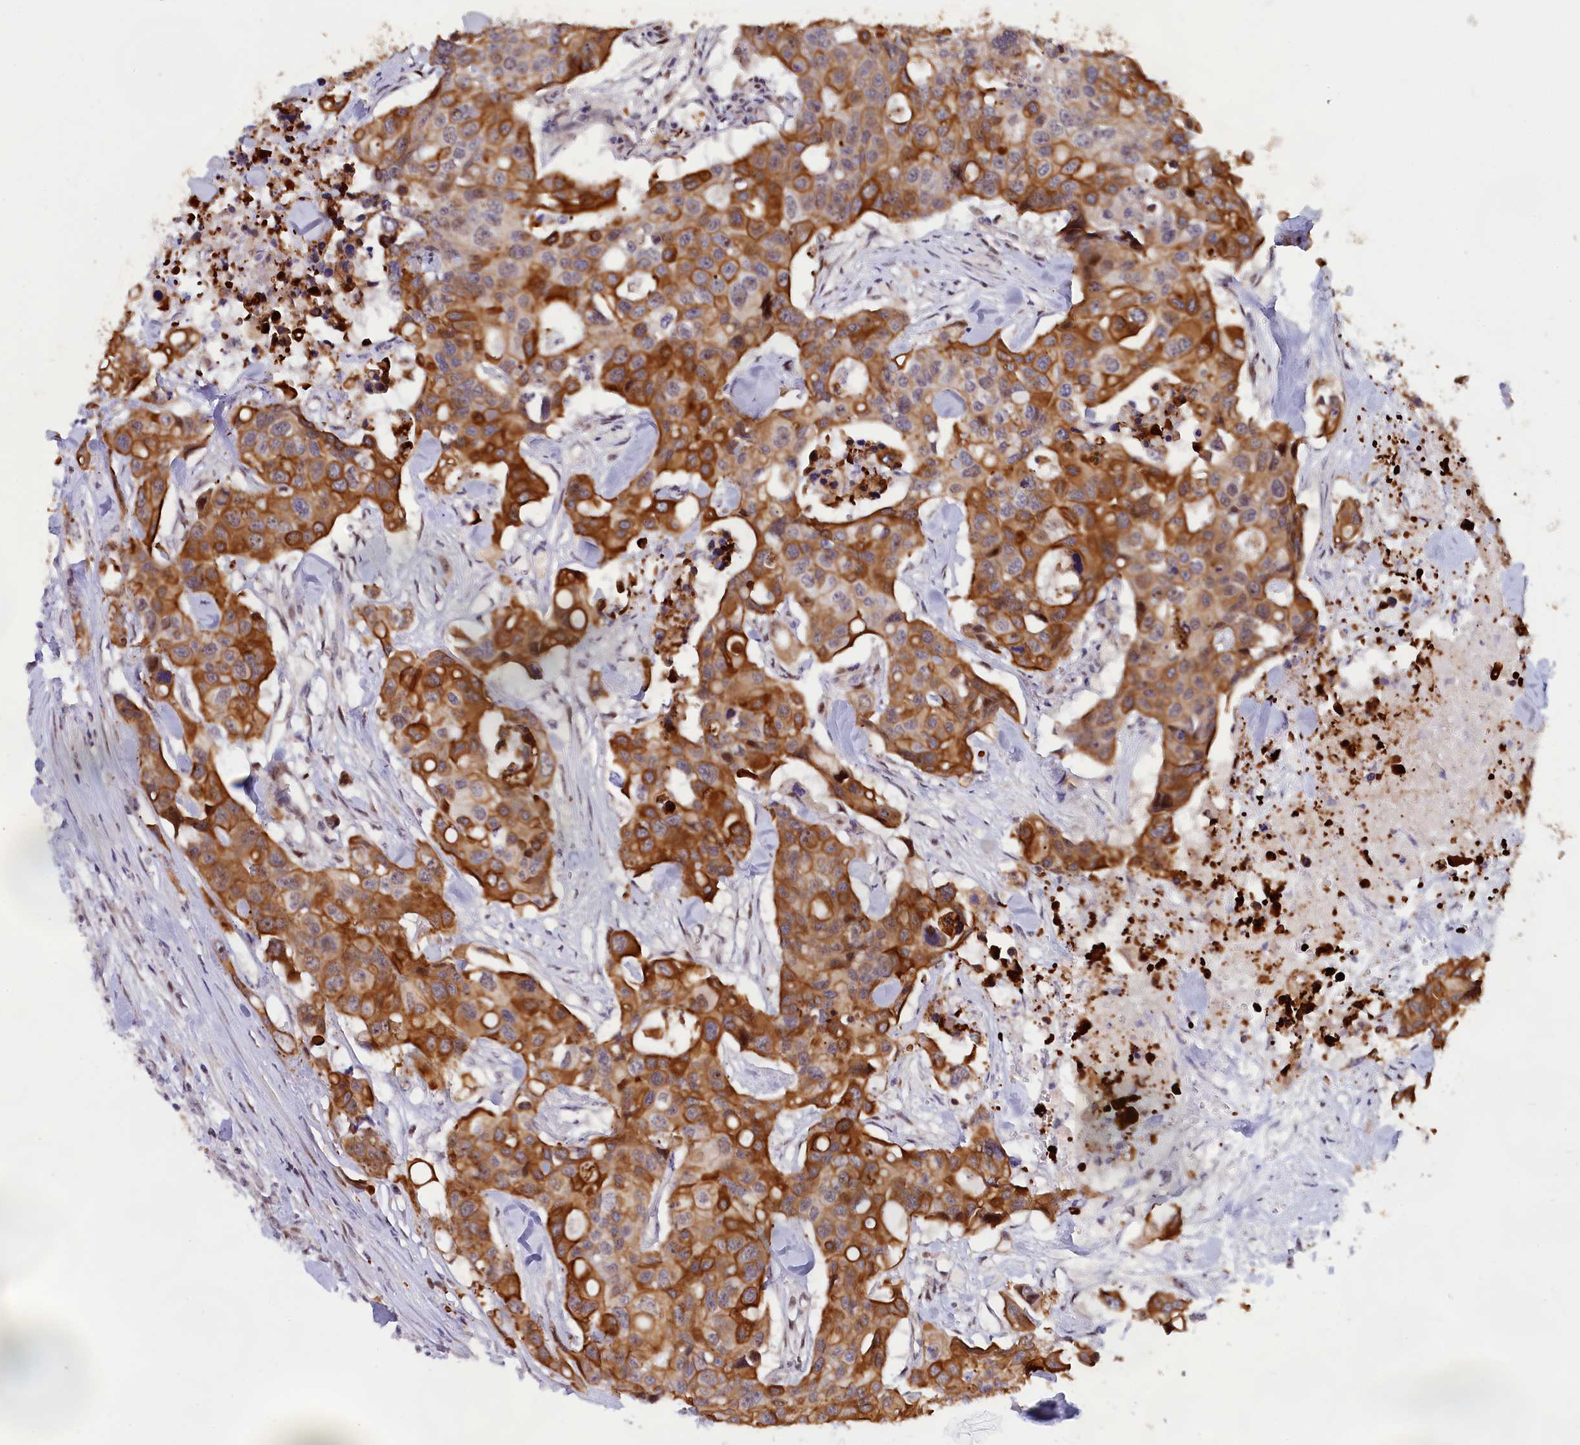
{"staining": {"intensity": "strong", "quantity": "25%-75%", "location": "cytoplasmic/membranous"}, "tissue": "colorectal cancer", "cell_type": "Tumor cells", "image_type": "cancer", "snomed": [{"axis": "morphology", "description": "Adenocarcinoma, NOS"}, {"axis": "topography", "description": "Colon"}], "caption": "DAB (3,3'-diaminobenzidine) immunohistochemical staining of colorectal cancer reveals strong cytoplasmic/membranous protein positivity in approximately 25%-75% of tumor cells.", "gene": "ANKRD34B", "patient": {"sex": "male", "age": 77}}